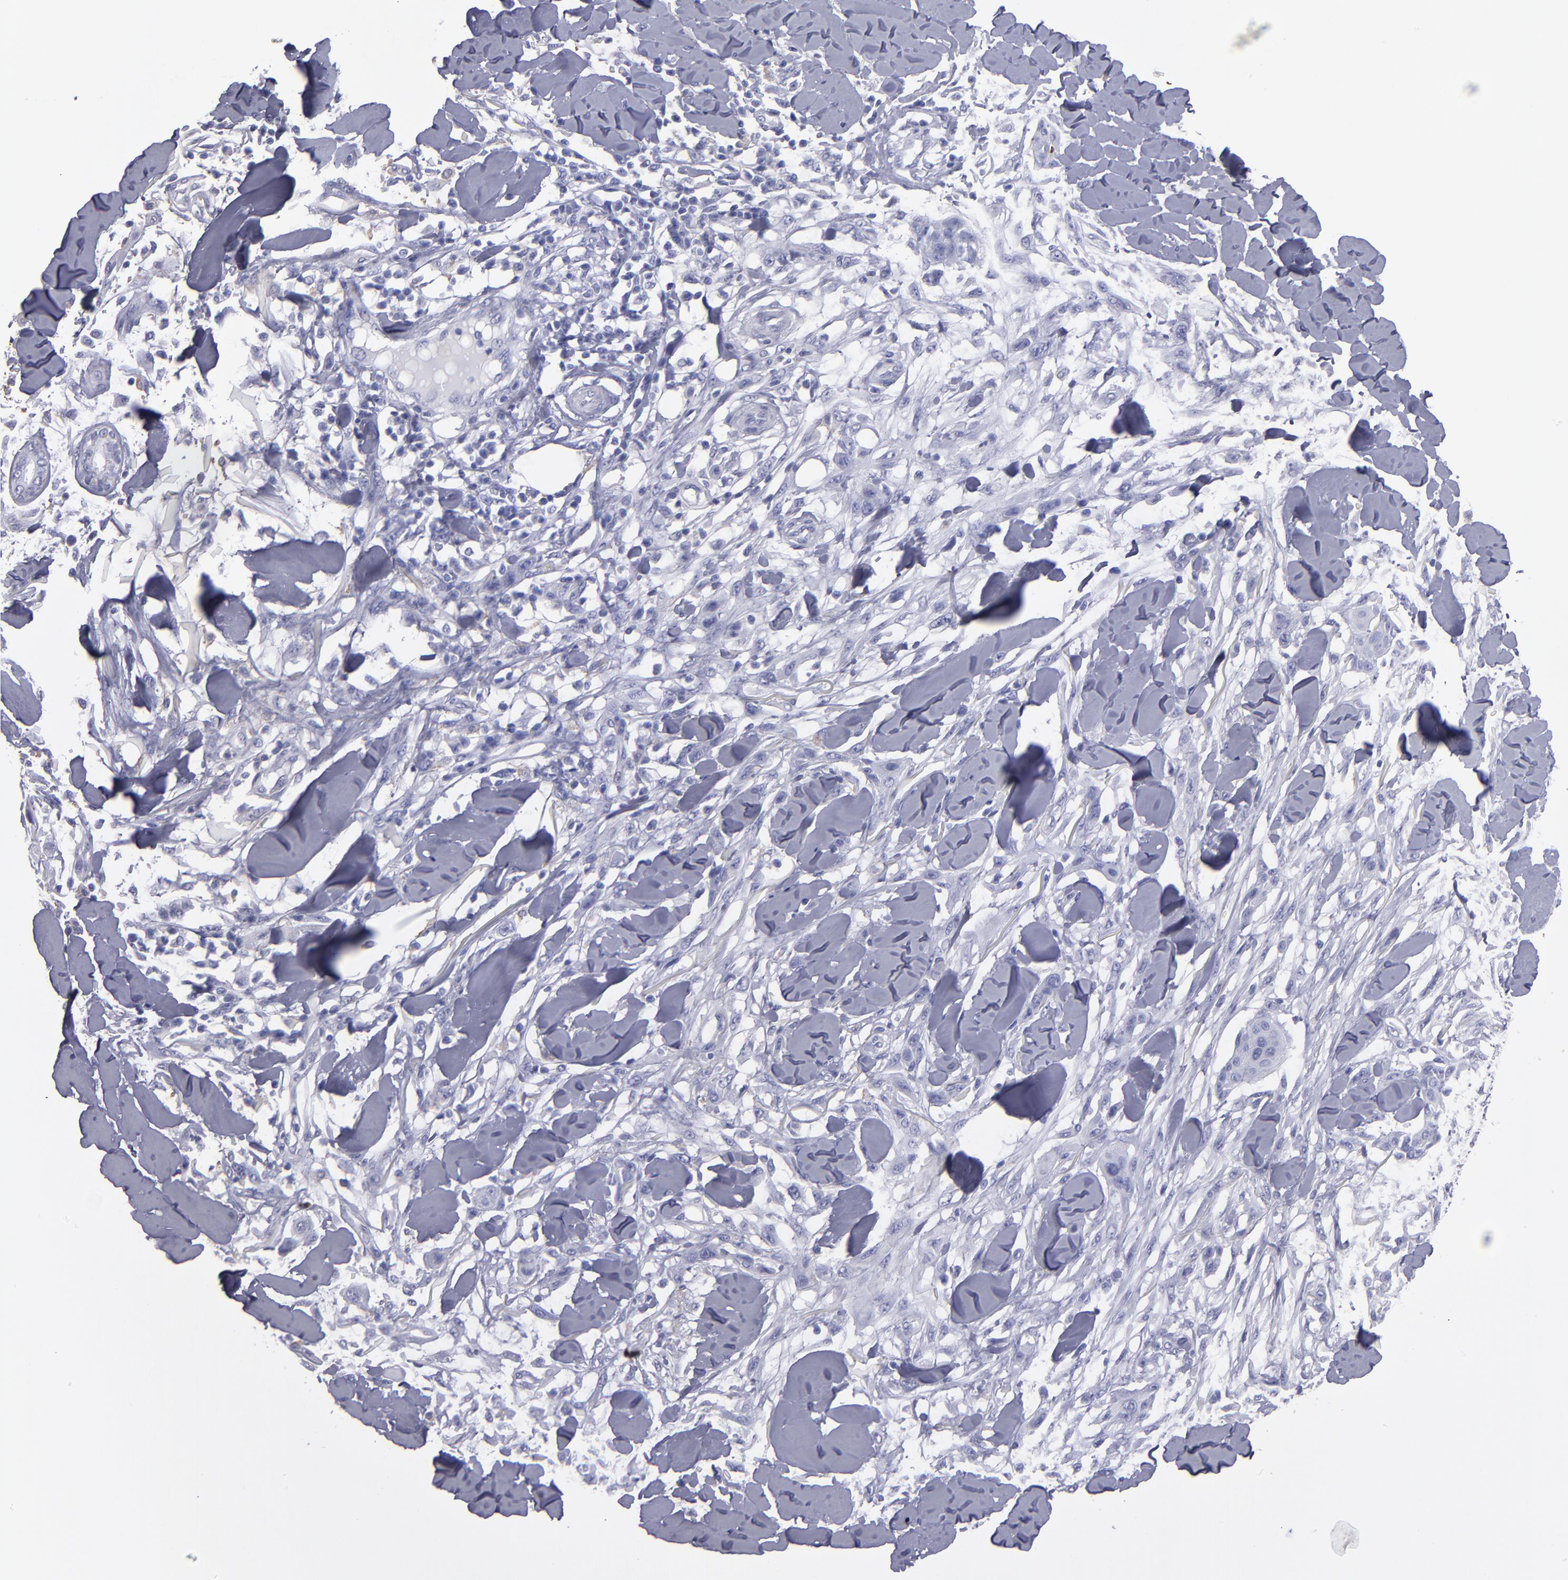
{"staining": {"intensity": "negative", "quantity": "none", "location": "none"}, "tissue": "skin cancer", "cell_type": "Tumor cells", "image_type": "cancer", "snomed": [{"axis": "morphology", "description": "Squamous cell carcinoma, NOS"}, {"axis": "topography", "description": "Skin"}], "caption": "Immunohistochemistry (IHC) photomicrograph of neoplastic tissue: human skin squamous cell carcinoma stained with DAB (3,3'-diaminobenzidine) displays no significant protein expression in tumor cells.", "gene": "MB", "patient": {"sex": "female", "age": 59}}